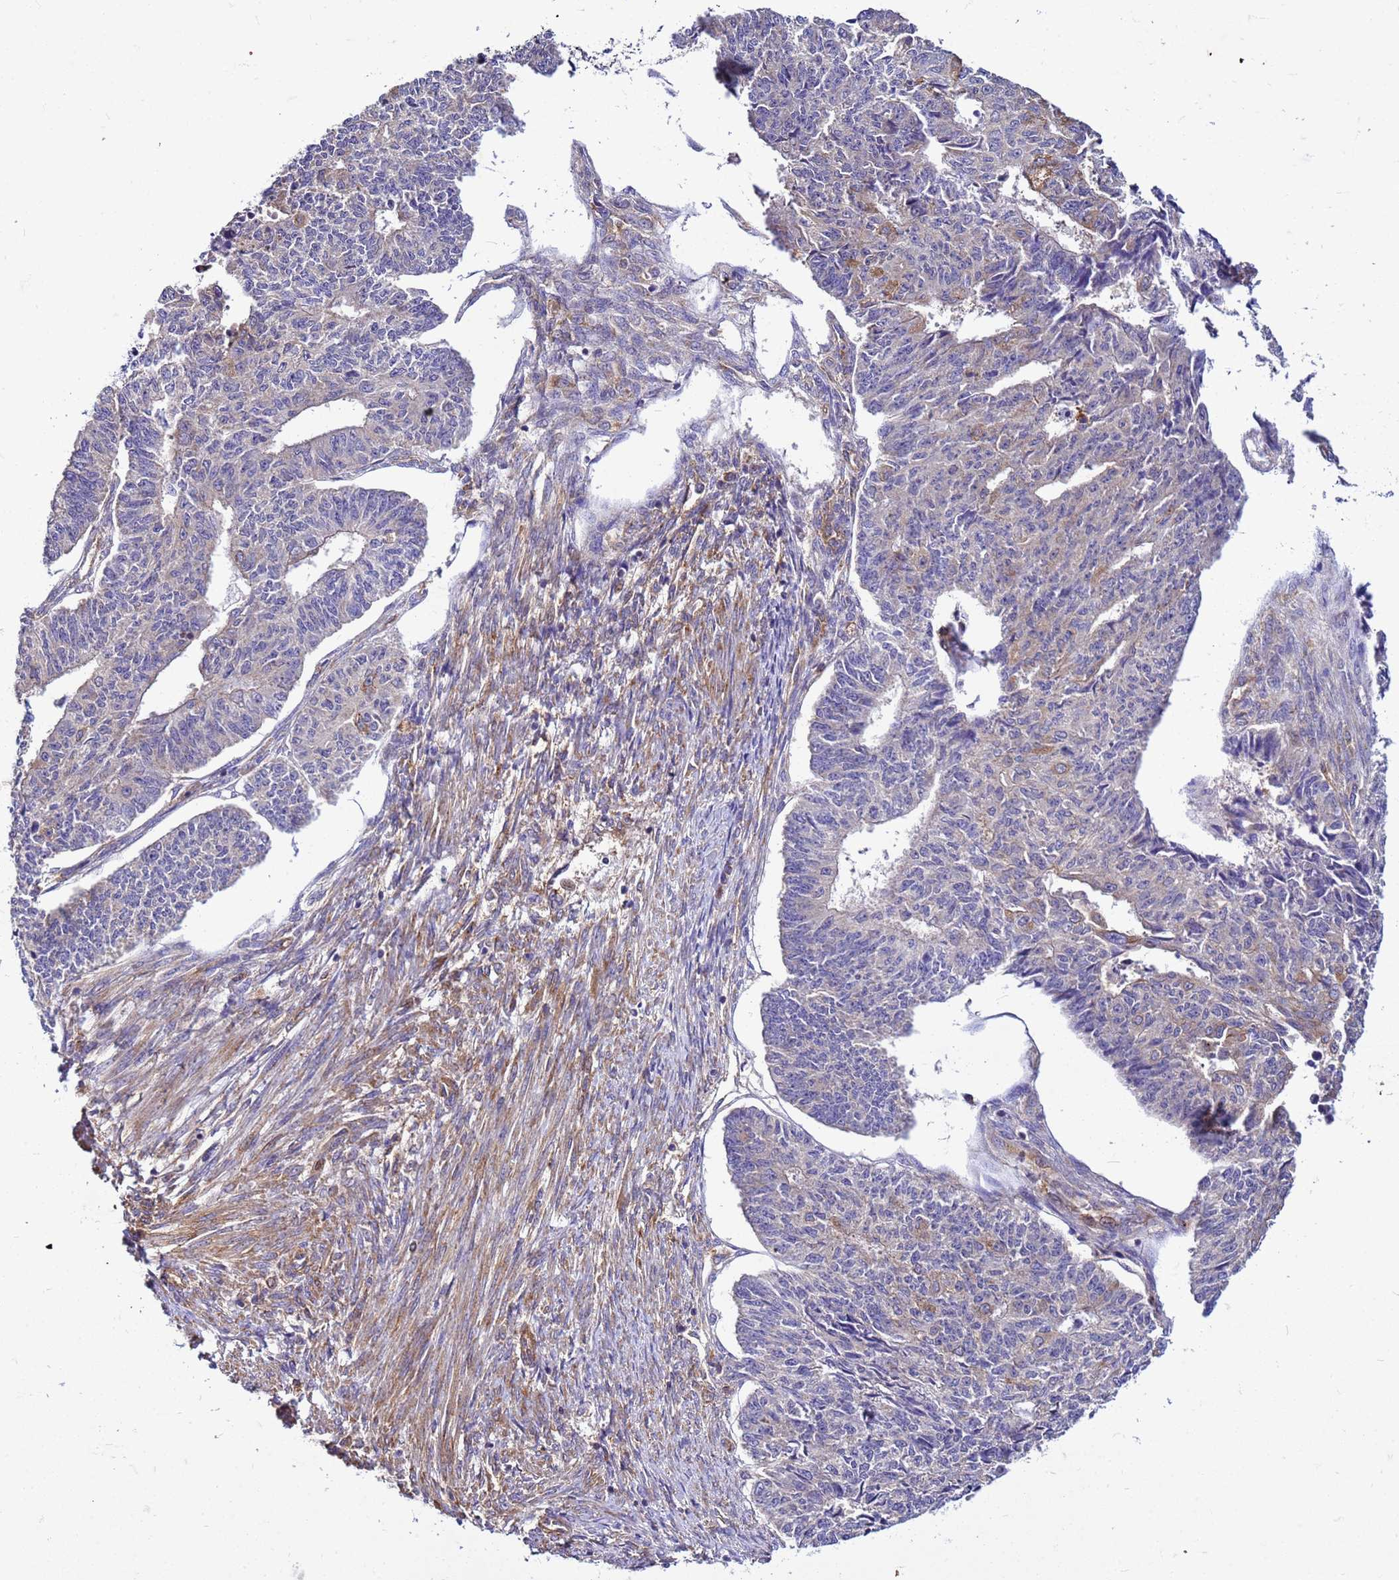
{"staining": {"intensity": "moderate", "quantity": "<25%", "location": "cytoplasmic/membranous"}, "tissue": "endometrial cancer", "cell_type": "Tumor cells", "image_type": "cancer", "snomed": [{"axis": "morphology", "description": "Adenocarcinoma, NOS"}, {"axis": "topography", "description": "Endometrium"}], "caption": "Tumor cells show low levels of moderate cytoplasmic/membranous positivity in about <25% of cells in endometrial cancer (adenocarcinoma).", "gene": "PKD1", "patient": {"sex": "female", "age": 32}}